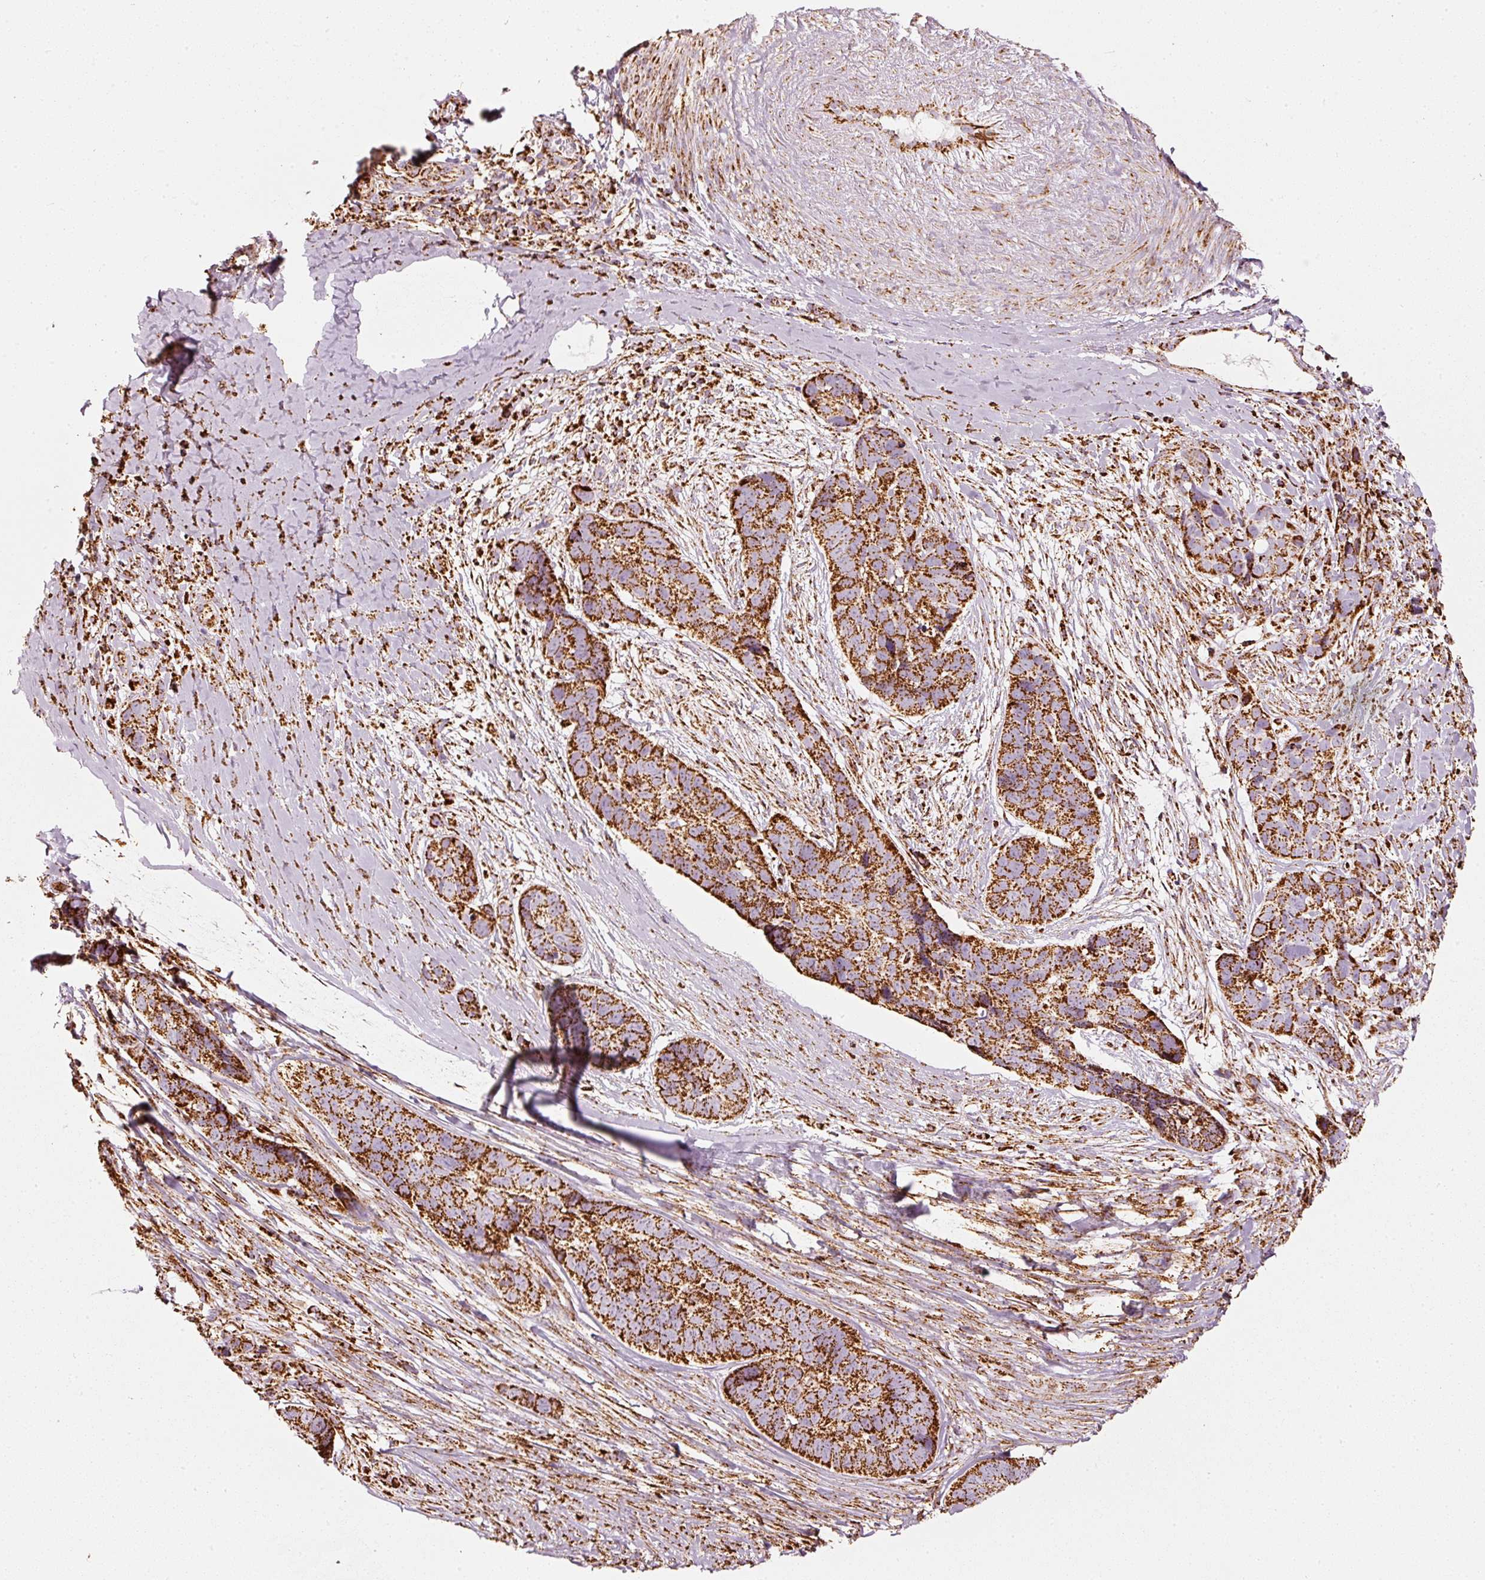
{"staining": {"intensity": "strong", "quantity": ">75%", "location": "cytoplasmic/membranous"}, "tissue": "skin cancer", "cell_type": "Tumor cells", "image_type": "cancer", "snomed": [{"axis": "morphology", "description": "Basal cell carcinoma"}, {"axis": "topography", "description": "Skin"}], "caption": "Human basal cell carcinoma (skin) stained with a protein marker displays strong staining in tumor cells.", "gene": "MT-CO2", "patient": {"sex": "female", "age": 82}}